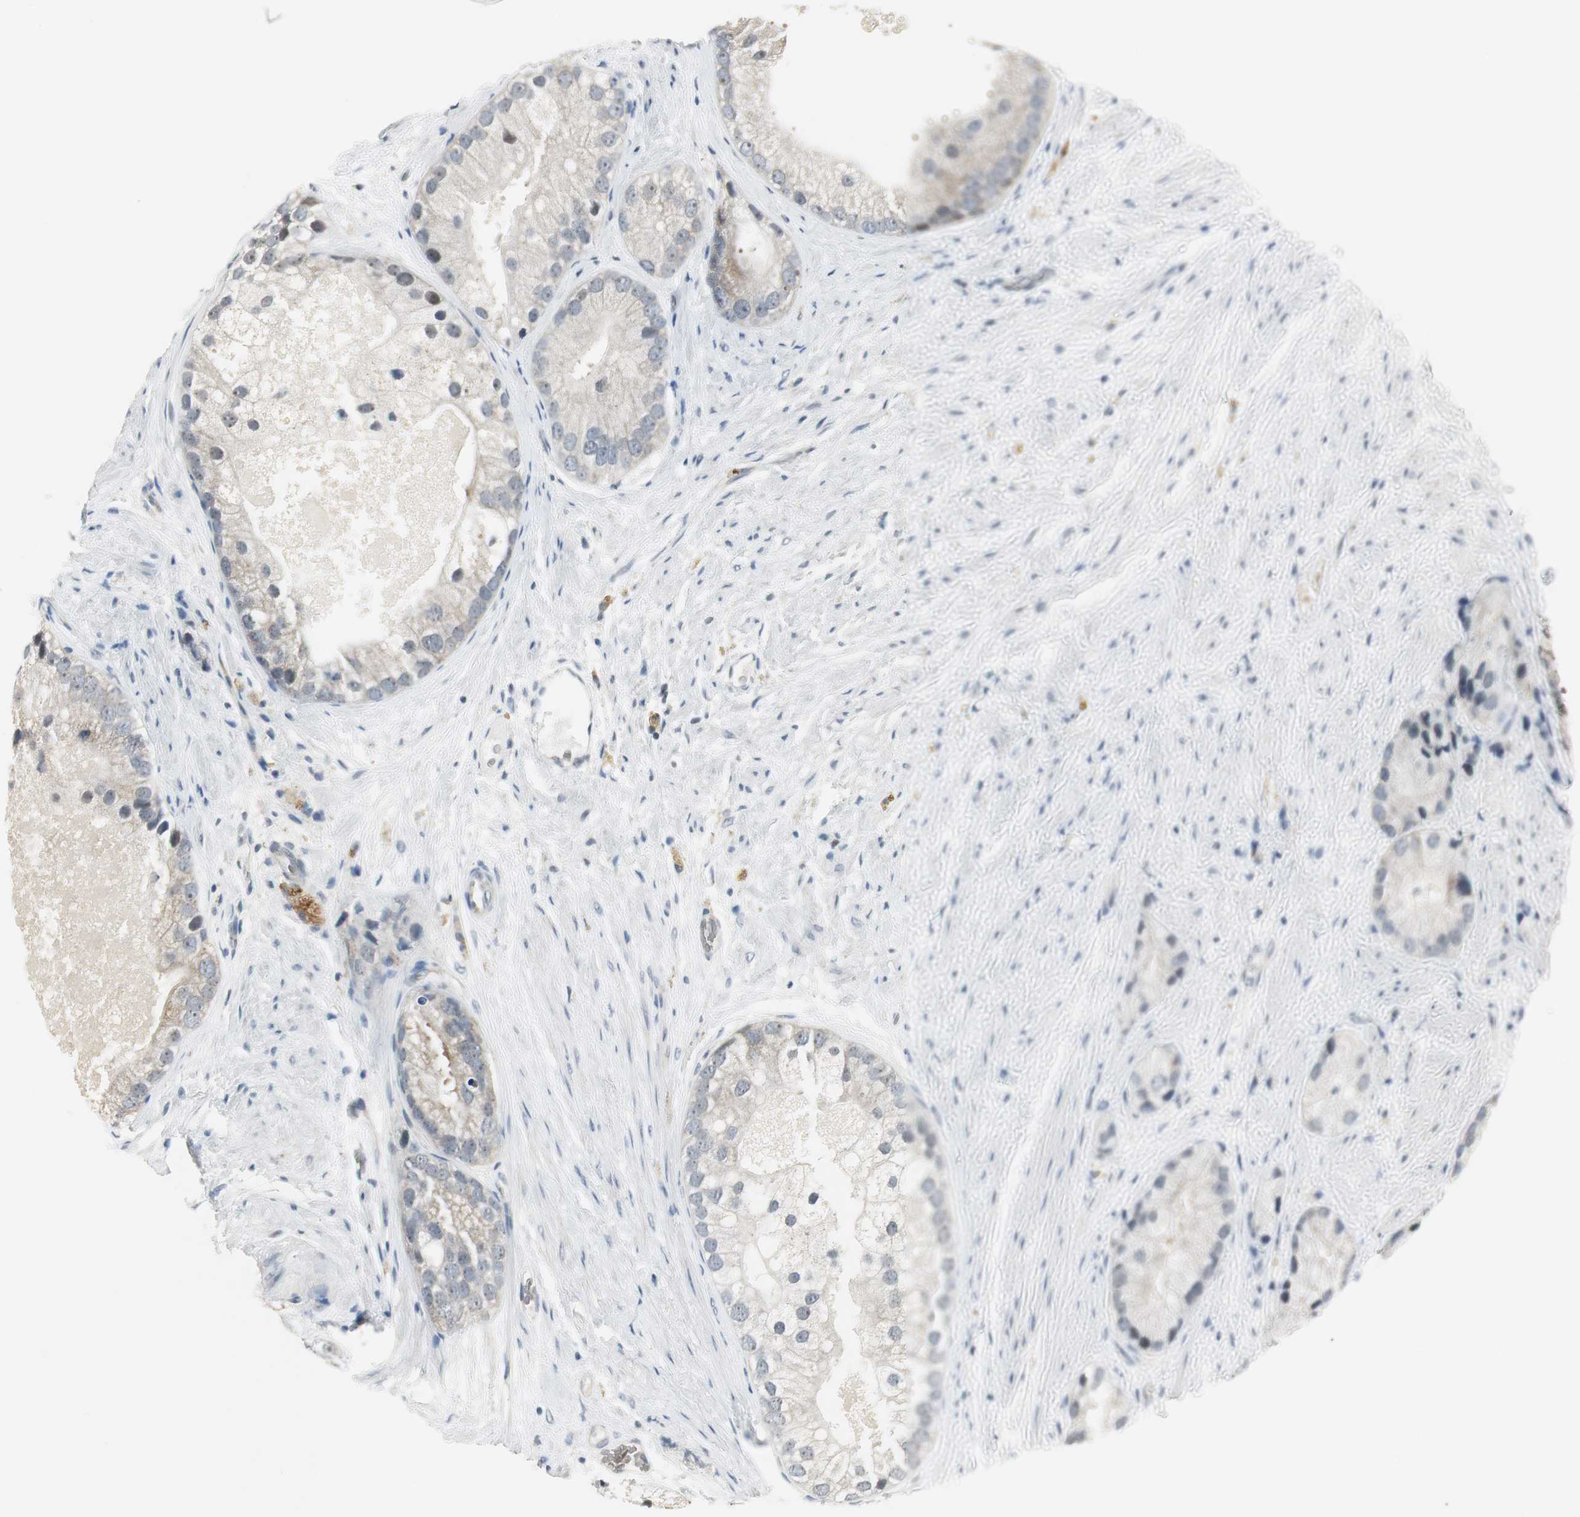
{"staining": {"intensity": "weak", "quantity": "<25%", "location": "cytoplasmic/membranous"}, "tissue": "prostate cancer", "cell_type": "Tumor cells", "image_type": "cancer", "snomed": [{"axis": "morphology", "description": "Adenocarcinoma, Low grade"}, {"axis": "topography", "description": "Prostate"}], "caption": "Immunohistochemical staining of prostate adenocarcinoma (low-grade) reveals no significant staining in tumor cells.", "gene": "CCT5", "patient": {"sex": "male", "age": 69}}